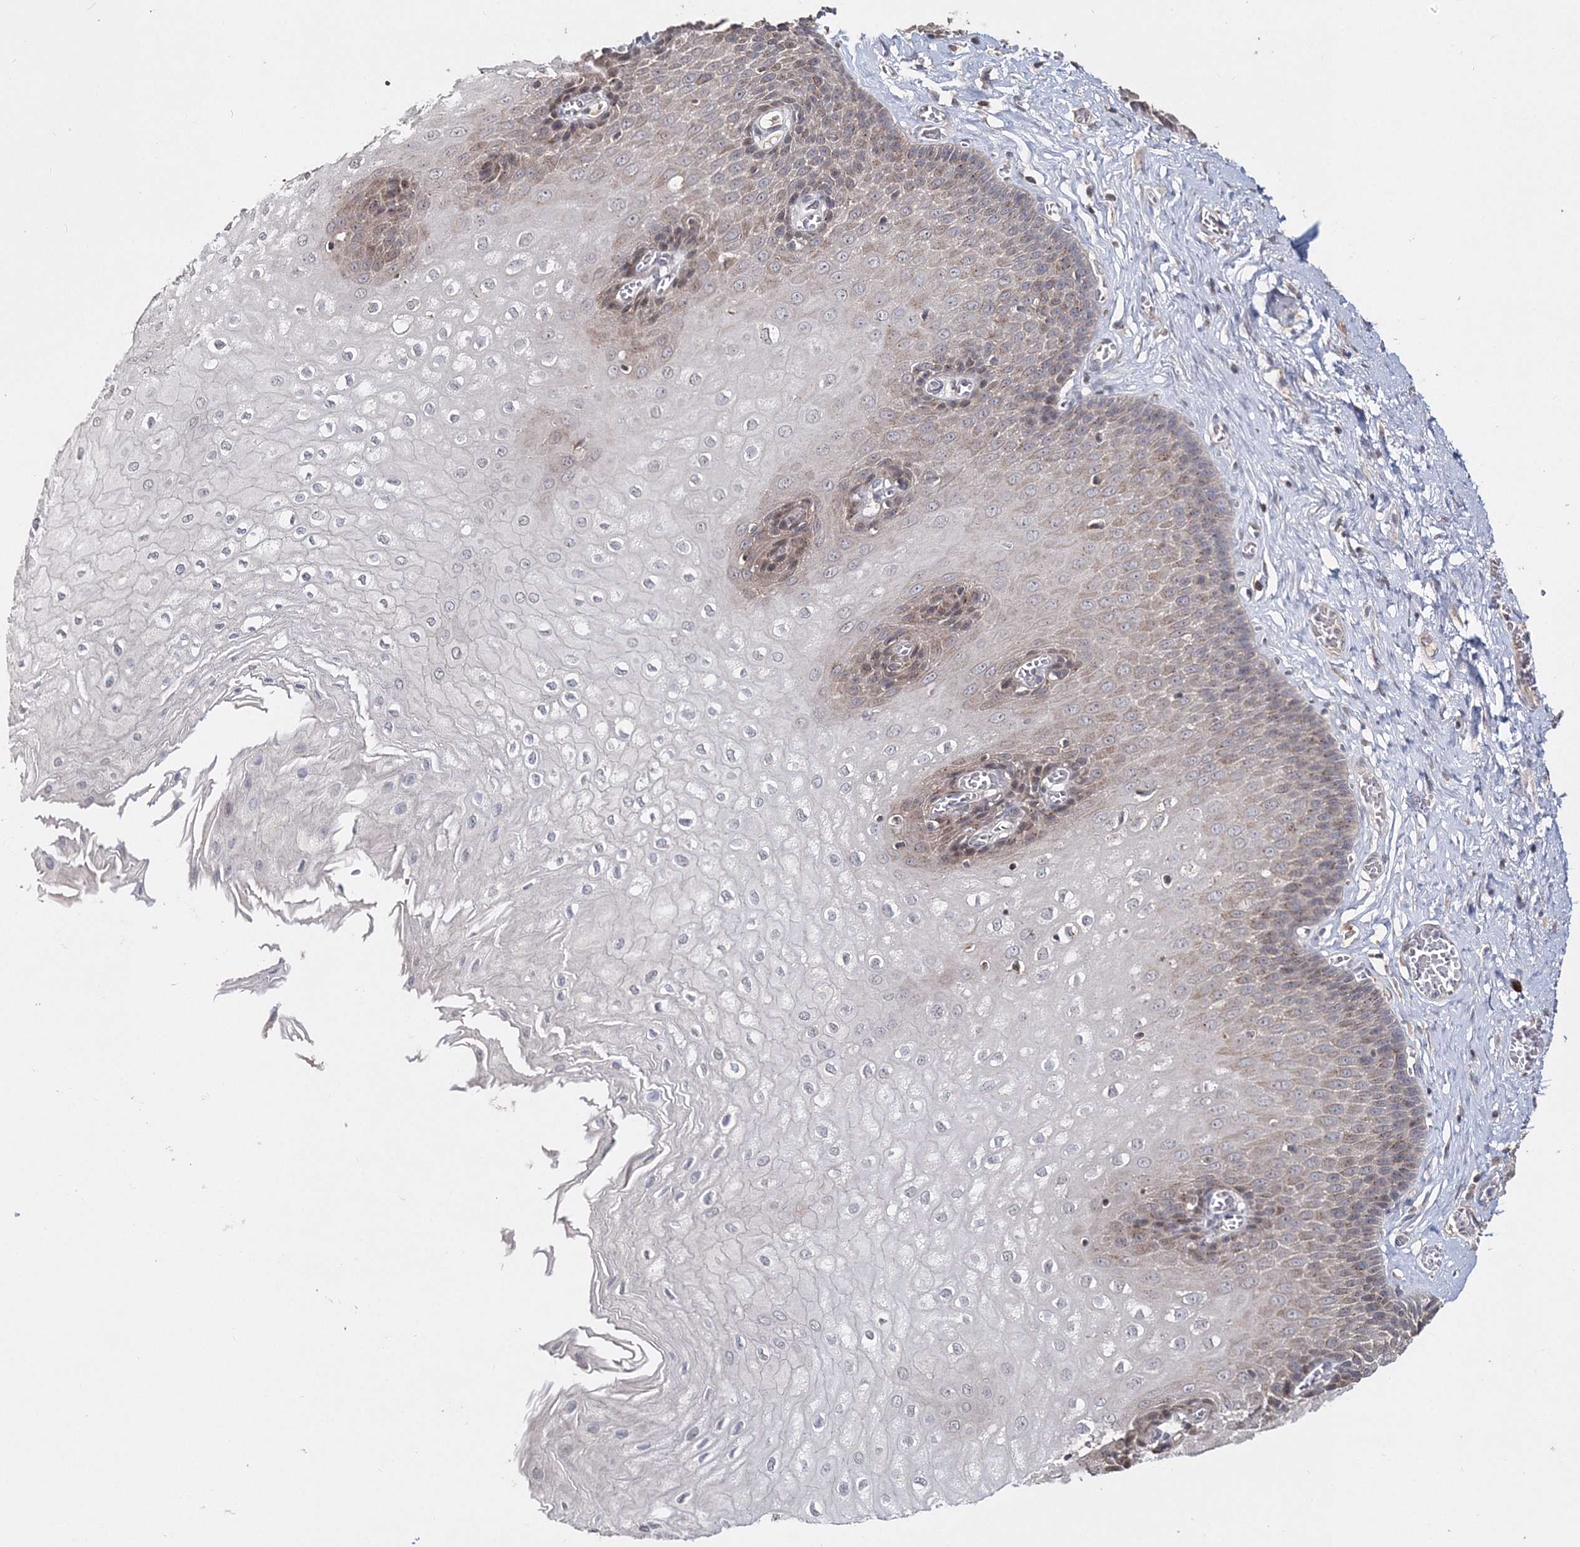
{"staining": {"intensity": "moderate", "quantity": "<25%", "location": "cytoplasmic/membranous"}, "tissue": "esophagus", "cell_type": "Squamous epithelial cells", "image_type": "normal", "snomed": [{"axis": "morphology", "description": "Normal tissue, NOS"}, {"axis": "topography", "description": "Esophagus"}], "caption": "A brown stain highlights moderate cytoplasmic/membranous expression of a protein in squamous epithelial cells of unremarkable esophagus.", "gene": "GJB5", "patient": {"sex": "male", "age": 60}}